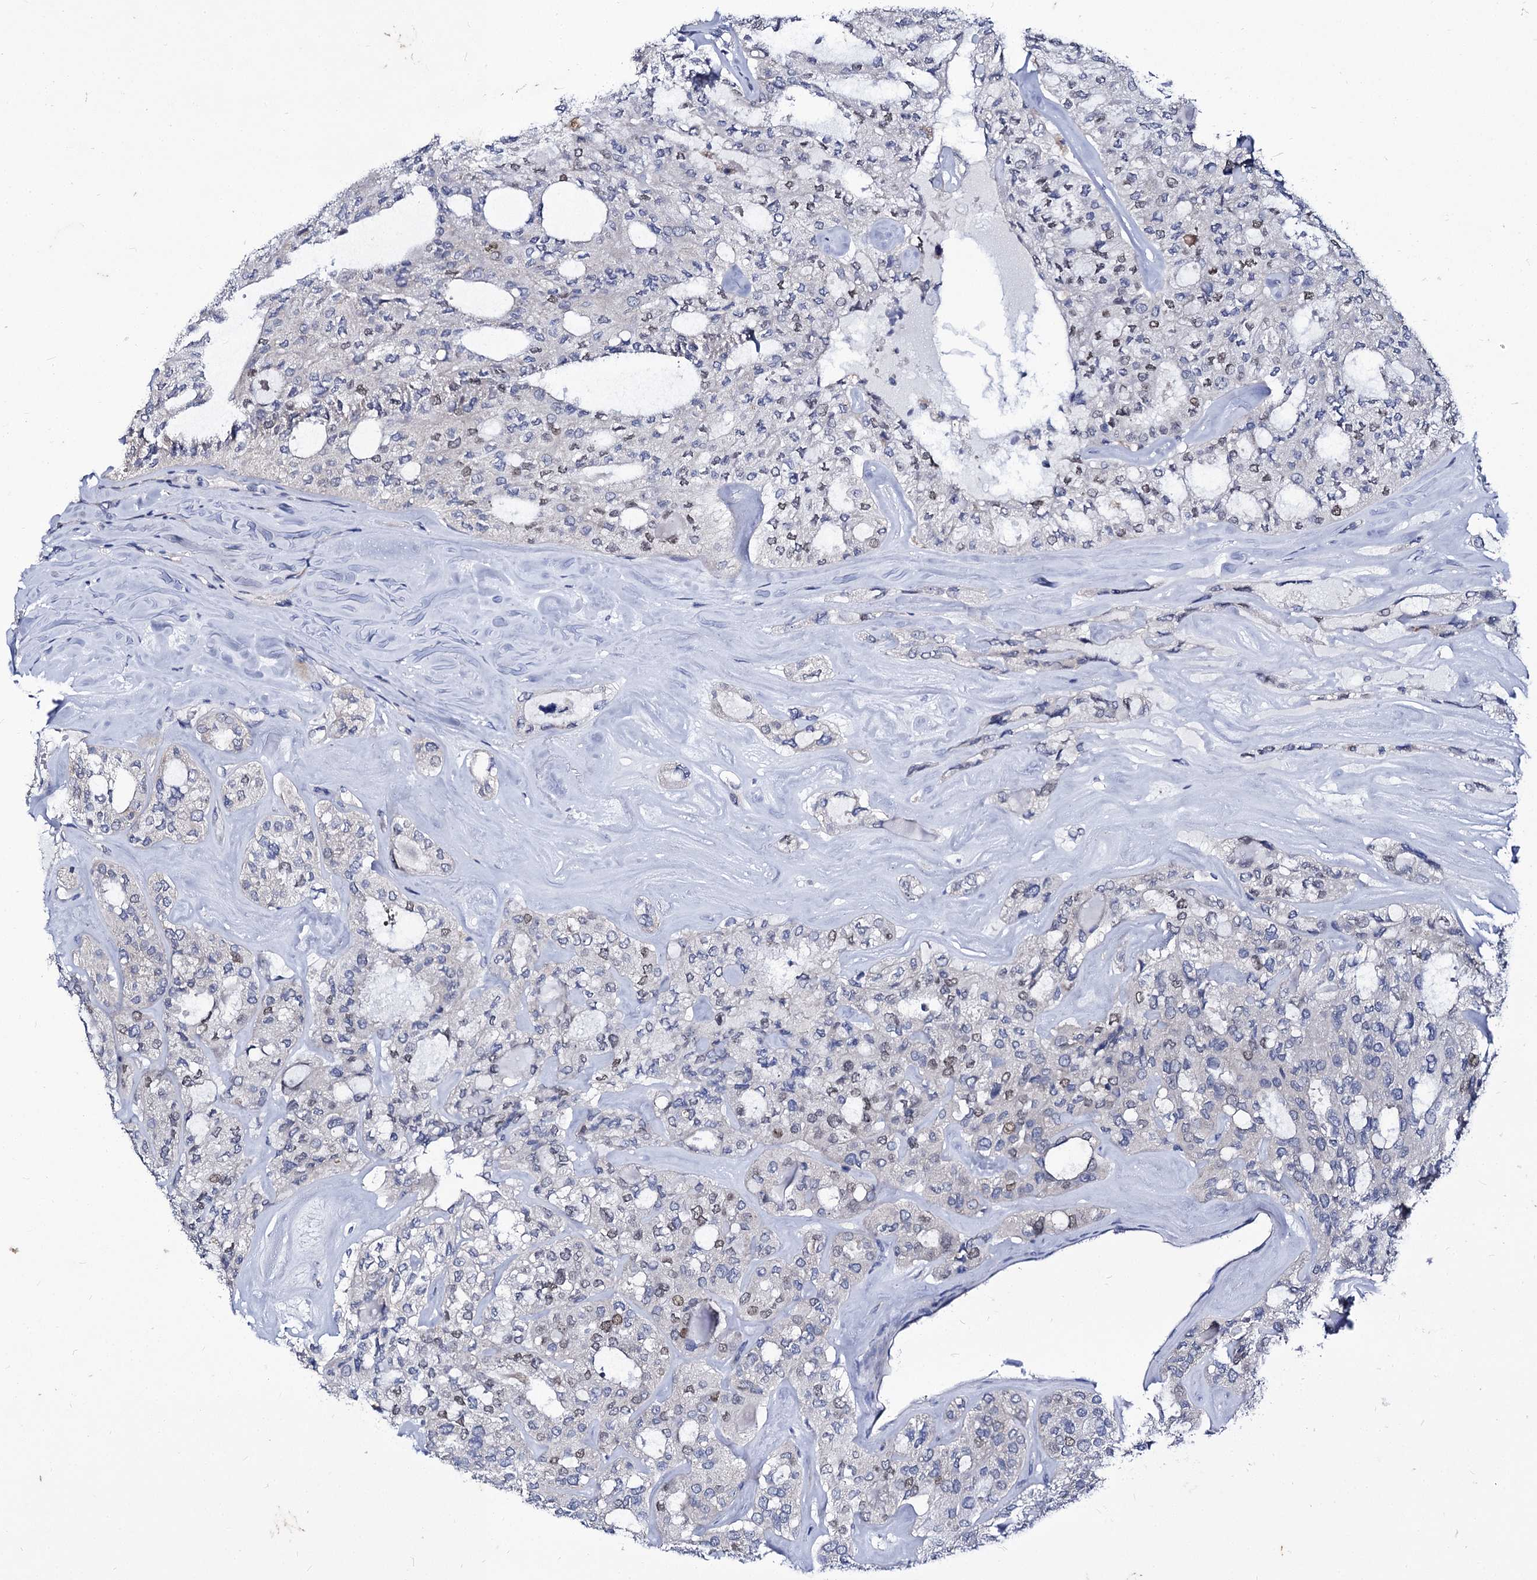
{"staining": {"intensity": "negative", "quantity": "none", "location": "none"}, "tissue": "thyroid cancer", "cell_type": "Tumor cells", "image_type": "cancer", "snomed": [{"axis": "morphology", "description": "Follicular adenoma carcinoma, NOS"}, {"axis": "topography", "description": "Thyroid gland"}], "caption": "IHC image of neoplastic tissue: human thyroid follicular adenoma carcinoma stained with DAB (3,3'-diaminobenzidine) exhibits no significant protein staining in tumor cells.", "gene": "PANX2", "patient": {"sex": "male", "age": 75}}